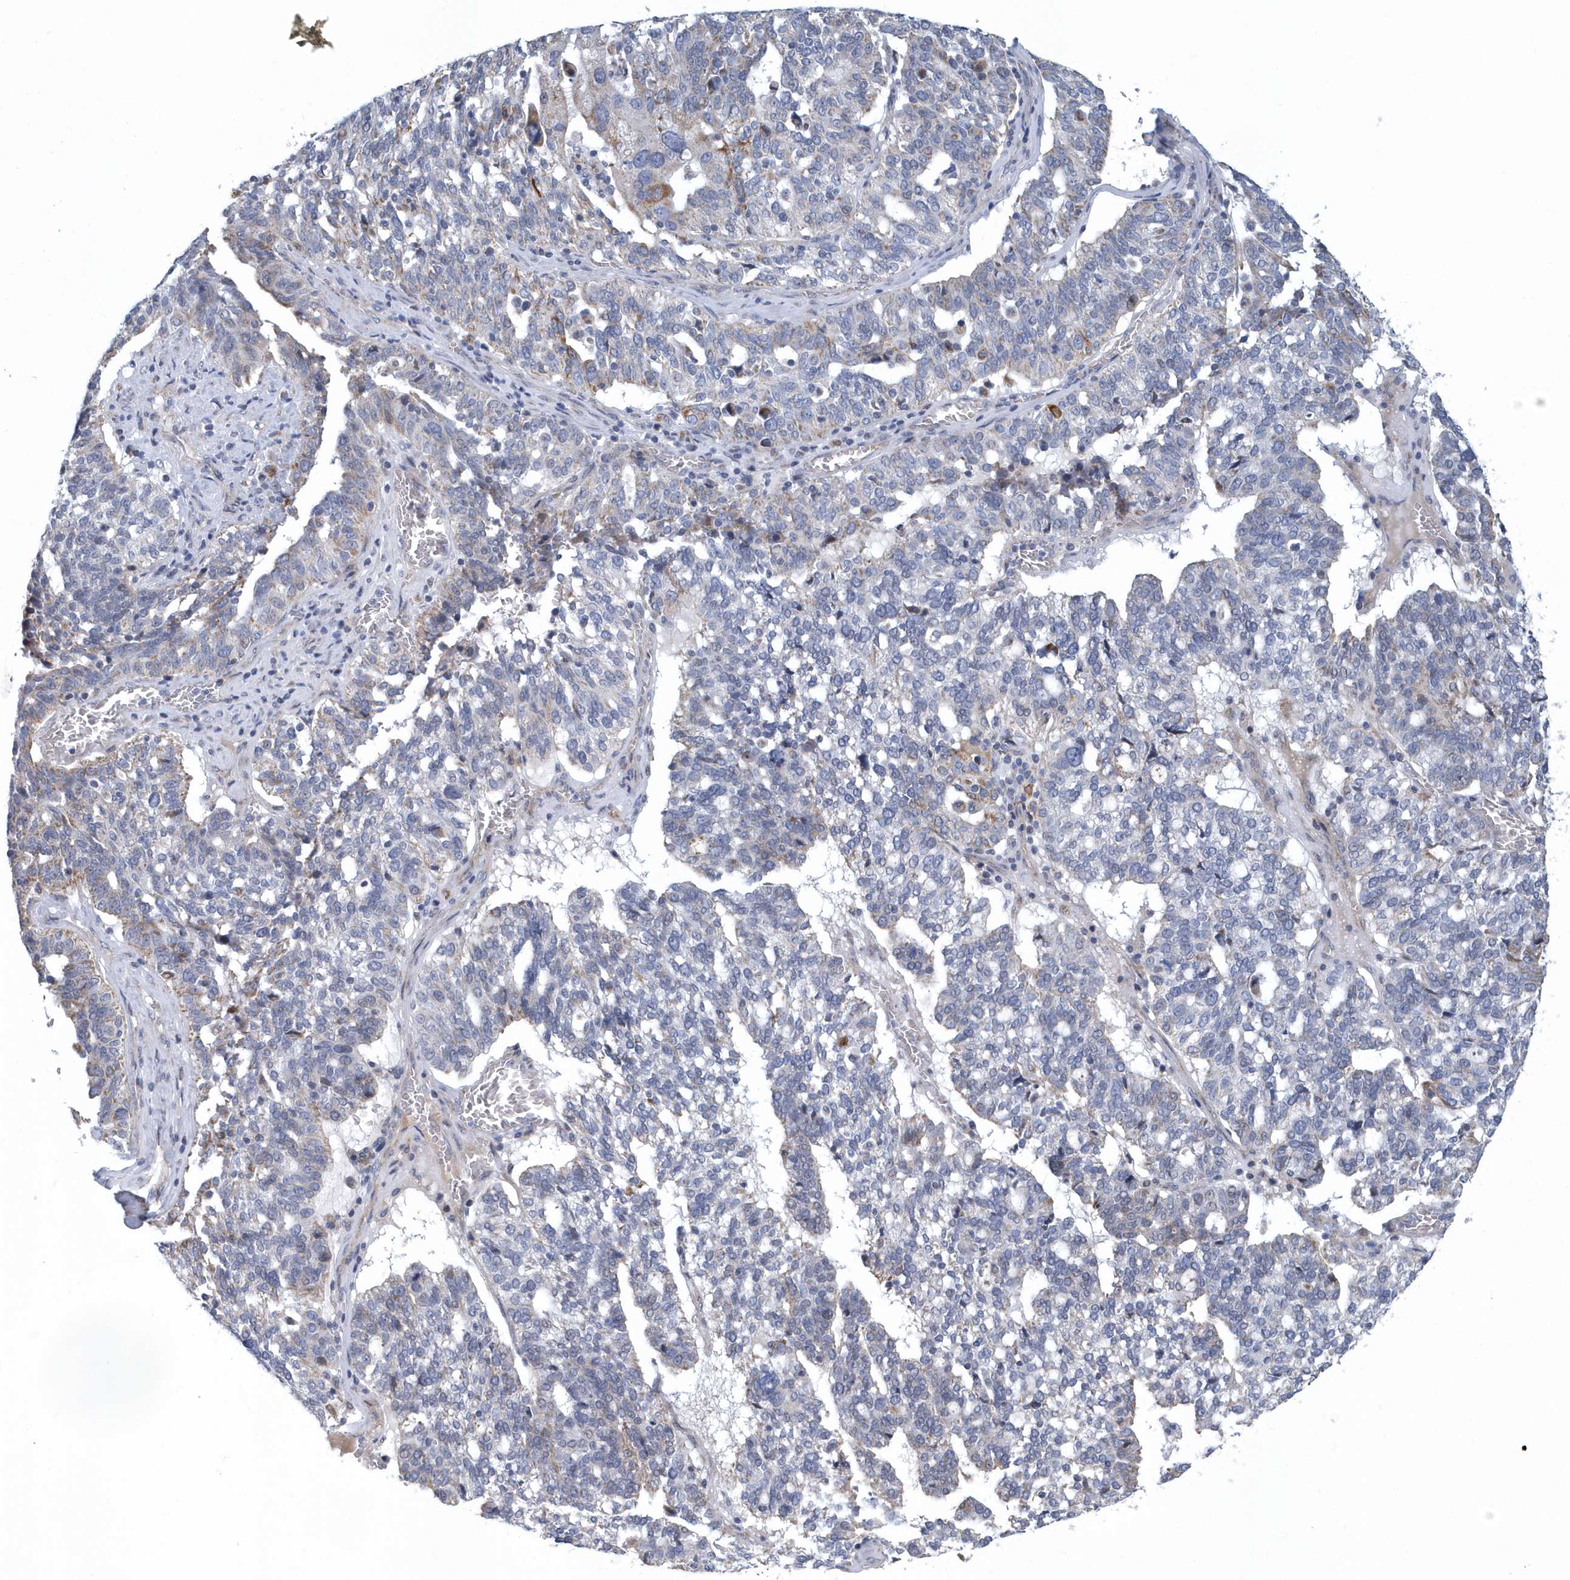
{"staining": {"intensity": "moderate", "quantity": "<25%", "location": "cytoplasmic/membranous"}, "tissue": "ovarian cancer", "cell_type": "Tumor cells", "image_type": "cancer", "snomed": [{"axis": "morphology", "description": "Cystadenocarcinoma, serous, NOS"}, {"axis": "topography", "description": "Ovary"}], "caption": "Immunohistochemistry image of neoplastic tissue: human serous cystadenocarcinoma (ovarian) stained using immunohistochemistry (IHC) demonstrates low levels of moderate protein expression localized specifically in the cytoplasmic/membranous of tumor cells, appearing as a cytoplasmic/membranous brown color.", "gene": "VWA5B2", "patient": {"sex": "female", "age": 59}}